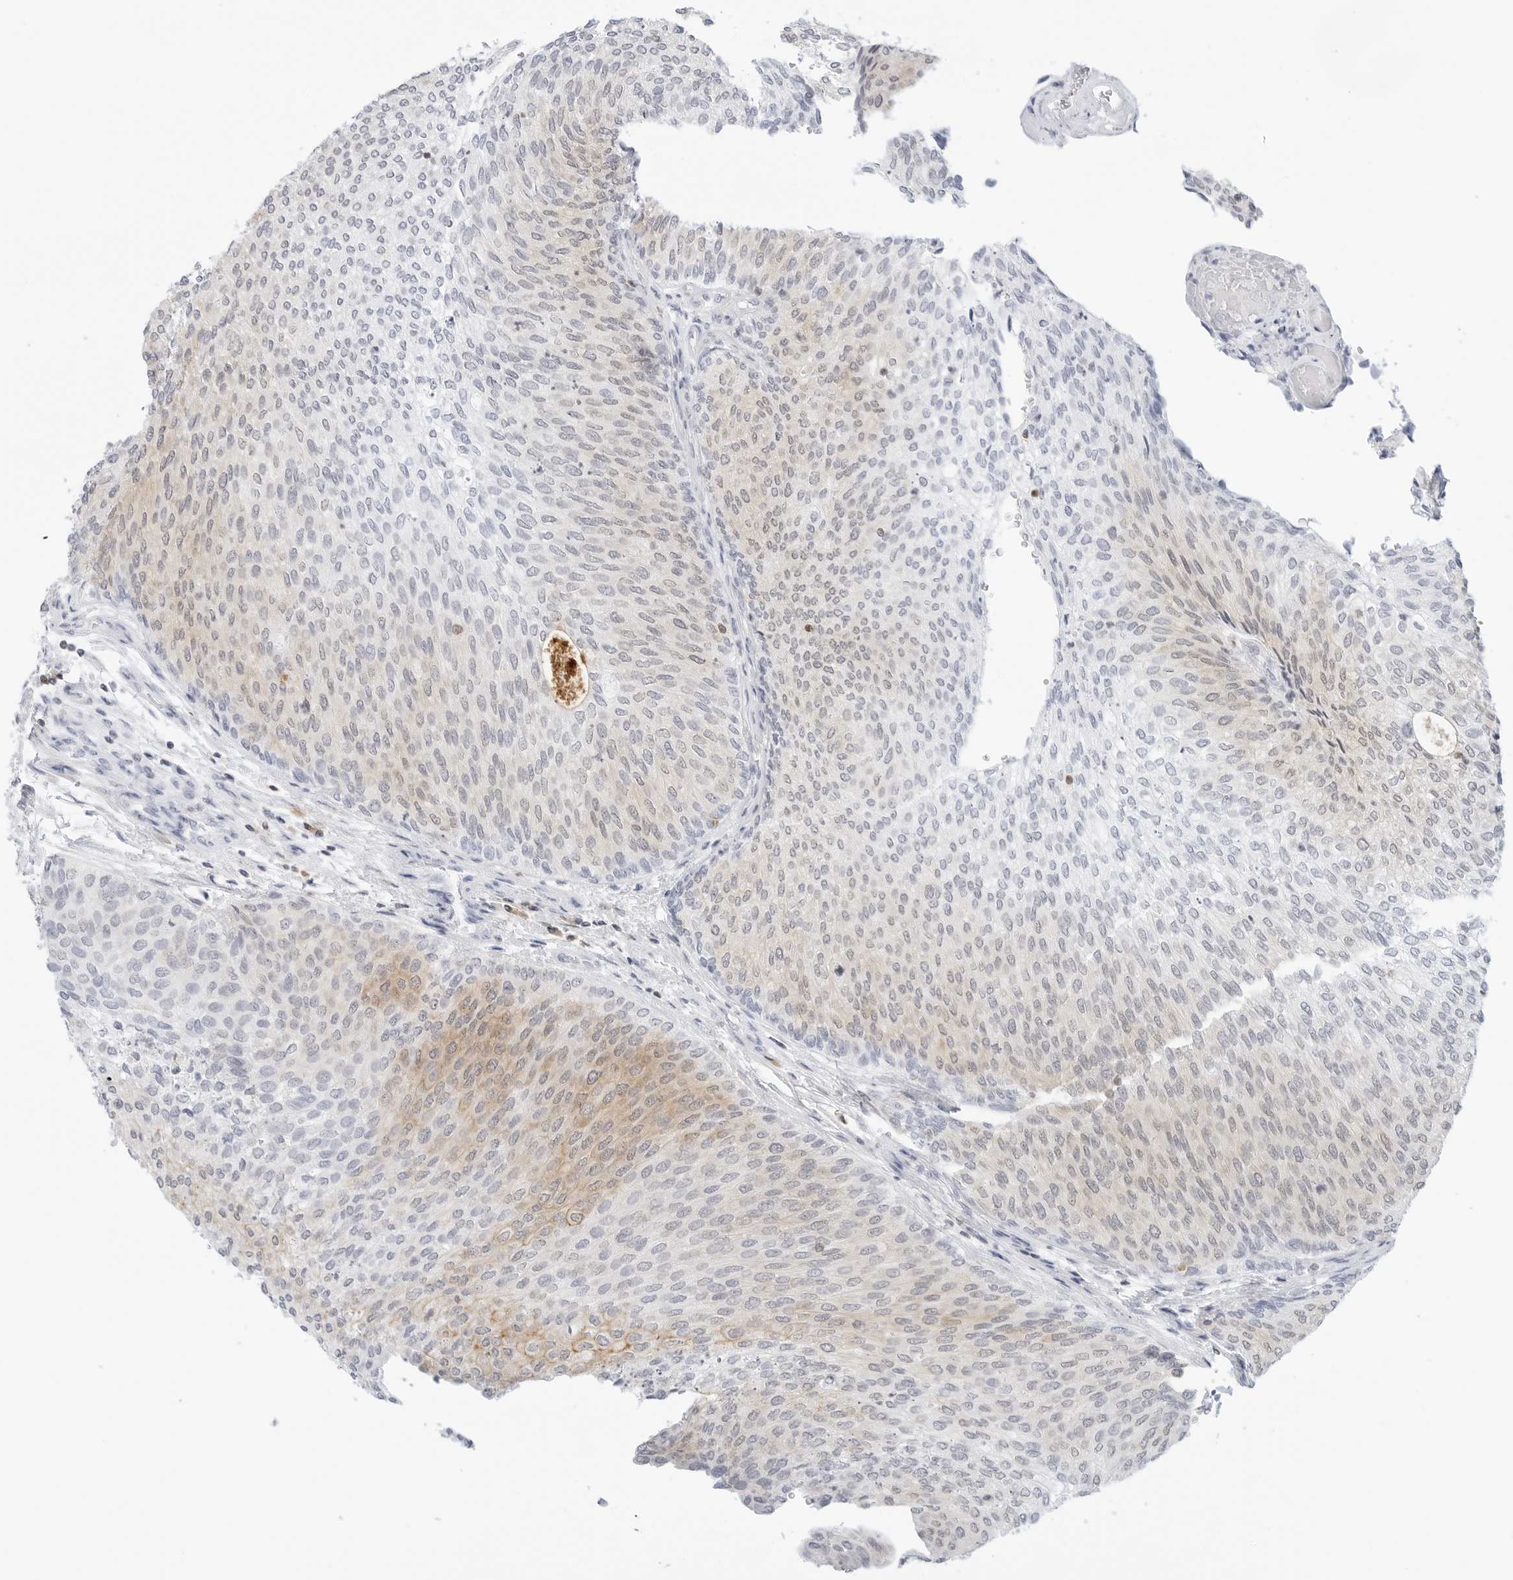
{"staining": {"intensity": "moderate", "quantity": "<25%", "location": "cytoplasmic/membranous"}, "tissue": "urothelial cancer", "cell_type": "Tumor cells", "image_type": "cancer", "snomed": [{"axis": "morphology", "description": "Urothelial carcinoma, Low grade"}, {"axis": "topography", "description": "Urinary bladder"}], "caption": "Immunohistochemistry staining of urothelial cancer, which exhibits low levels of moderate cytoplasmic/membranous positivity in about <25% of tumor cells indicating moderate cytoplasmic/membranous protein positivity. The staining was performed using DAB (brown) for protein detection and nuclei were counterstained in hematoxylin (blue).", "gene": "SLC9A3R1", "patient": {"sex": "female", "age": 79}}